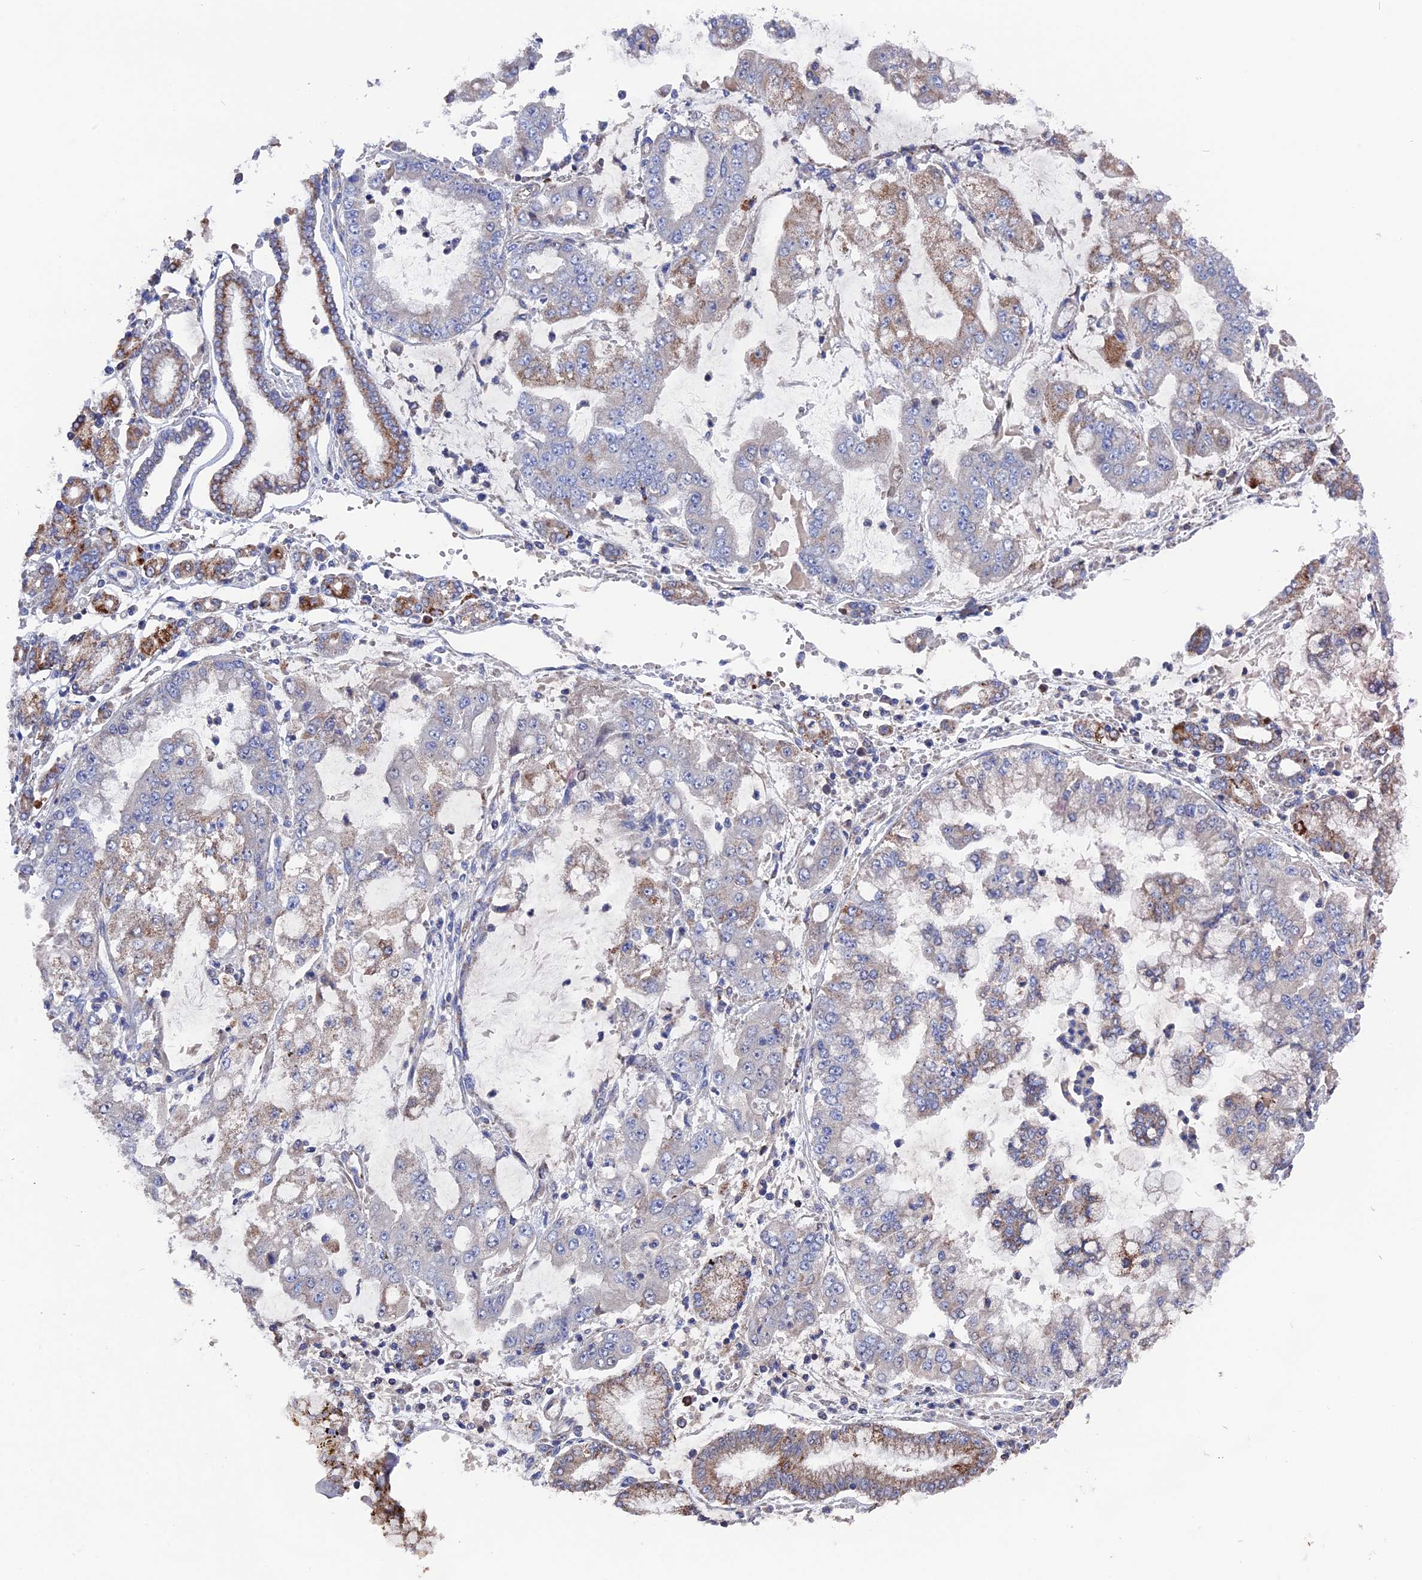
{"staining": {"intensity": "weak", "quantity": "<25%", "location": "cytoplasmic/membranous"}, "tissue": "stomach cancer", "cell_type": "Tumor cells", "image_type": "cancer", "snomed": [{"axis": "morphology", "description": "Adenocarcinoma, NOS"}, {"axis": "topography", "description": "Stomach"}], "caption": "Stomach adenocarcinoma was stained to show a protein in brown. There is no significant staining in tumor cells. (Brightfield microscopy of DAB immunohistochemistry at high magnification).", "gene": "TGFA", "patient": {"sex": "male", "age": 76}}